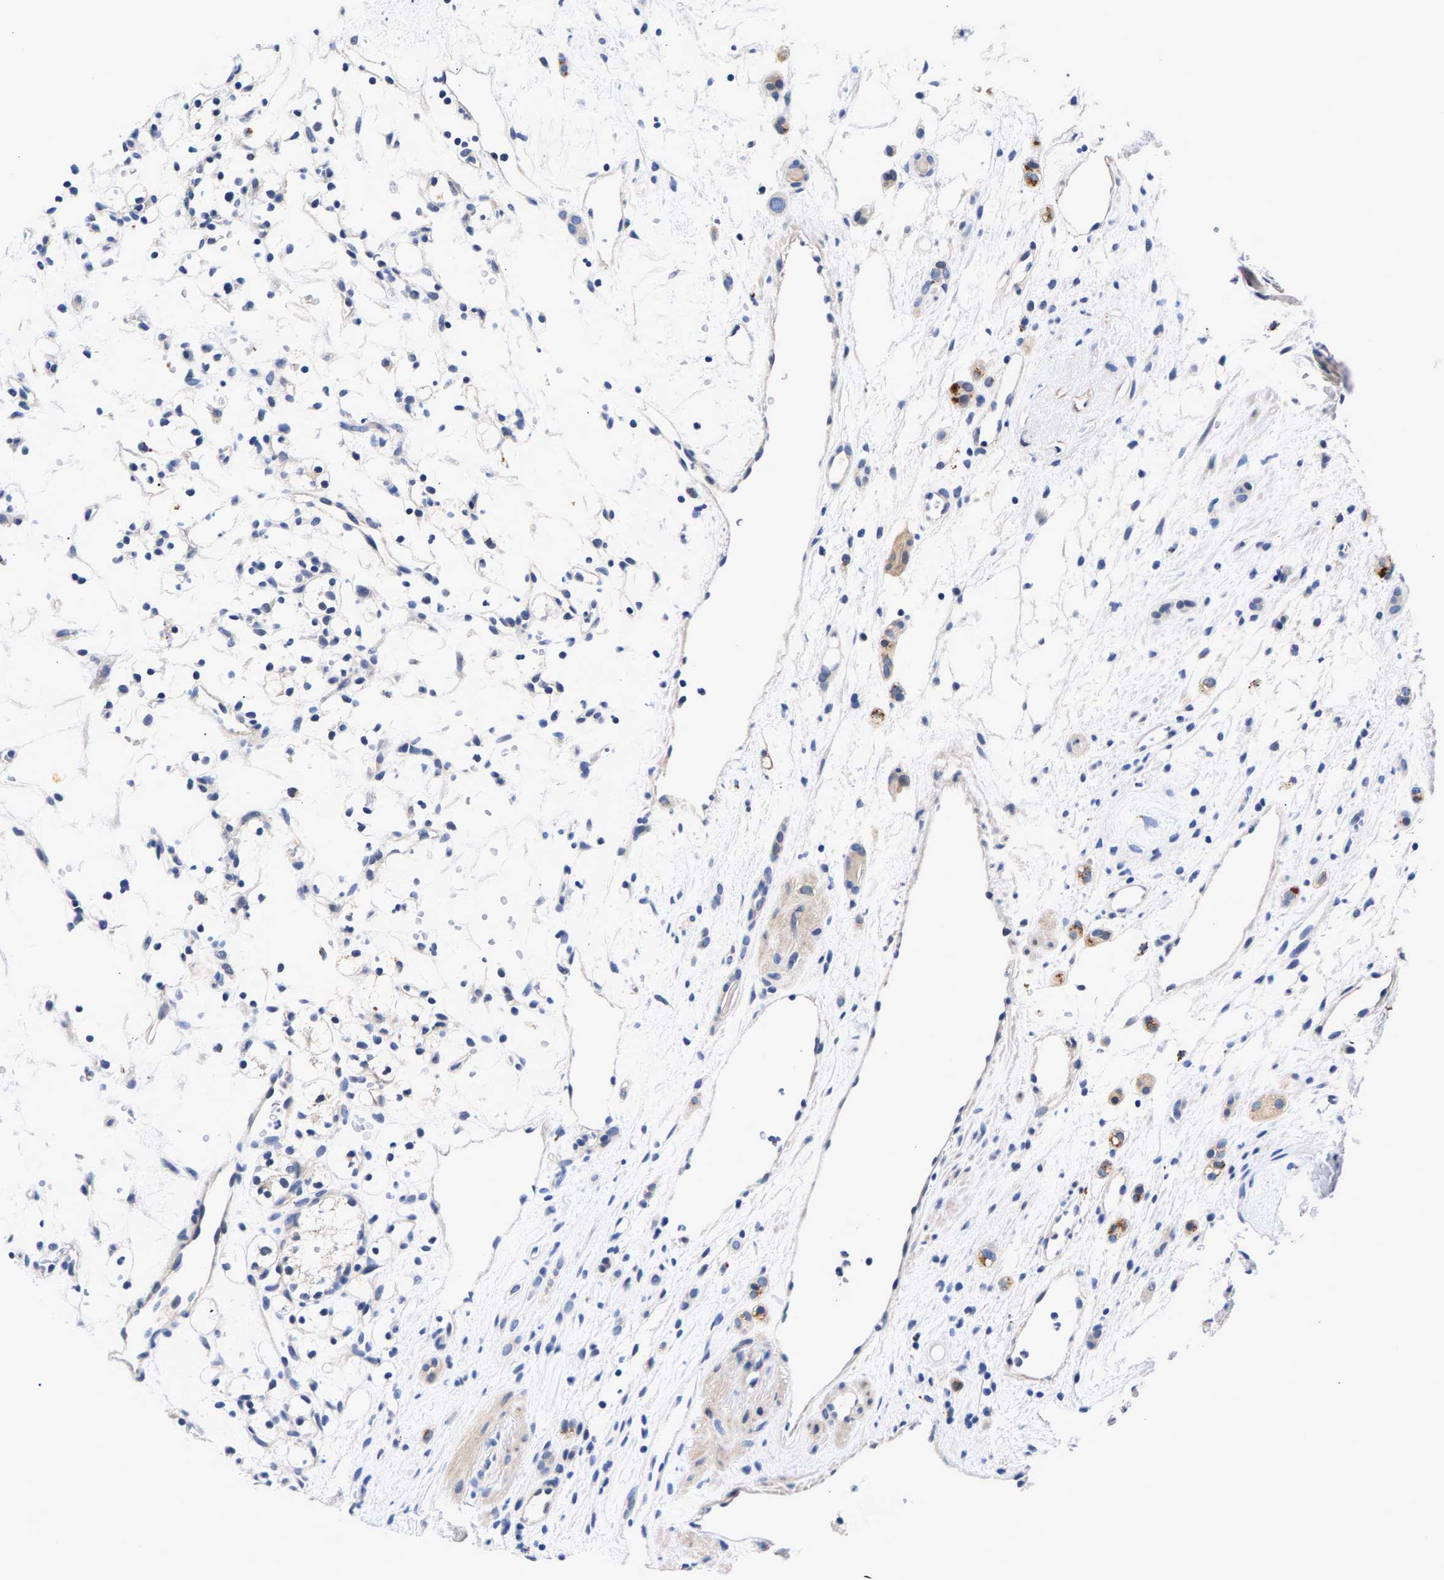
{"staining": {"intensity": "weak", "quantity": "25%-75%", "location": "cytoplasmic/membranous"}, "tissue": "renal cancer", "cell_type": "Tumor cells", "image_type": "cancer", "snomed": [{"axis": "morphology", "description": "Adenocarcinoma, NOS"}, {"axis": "topography", "description": "Kidney"}], "caption": "Protein staining shows weak cytoplasmic/membranous expression in about 25%-75% of tumor cells in renal cancer (adenocarcinoma).", "gene": "P2RY4", "patient": {"sex": "female", "age": 60}}